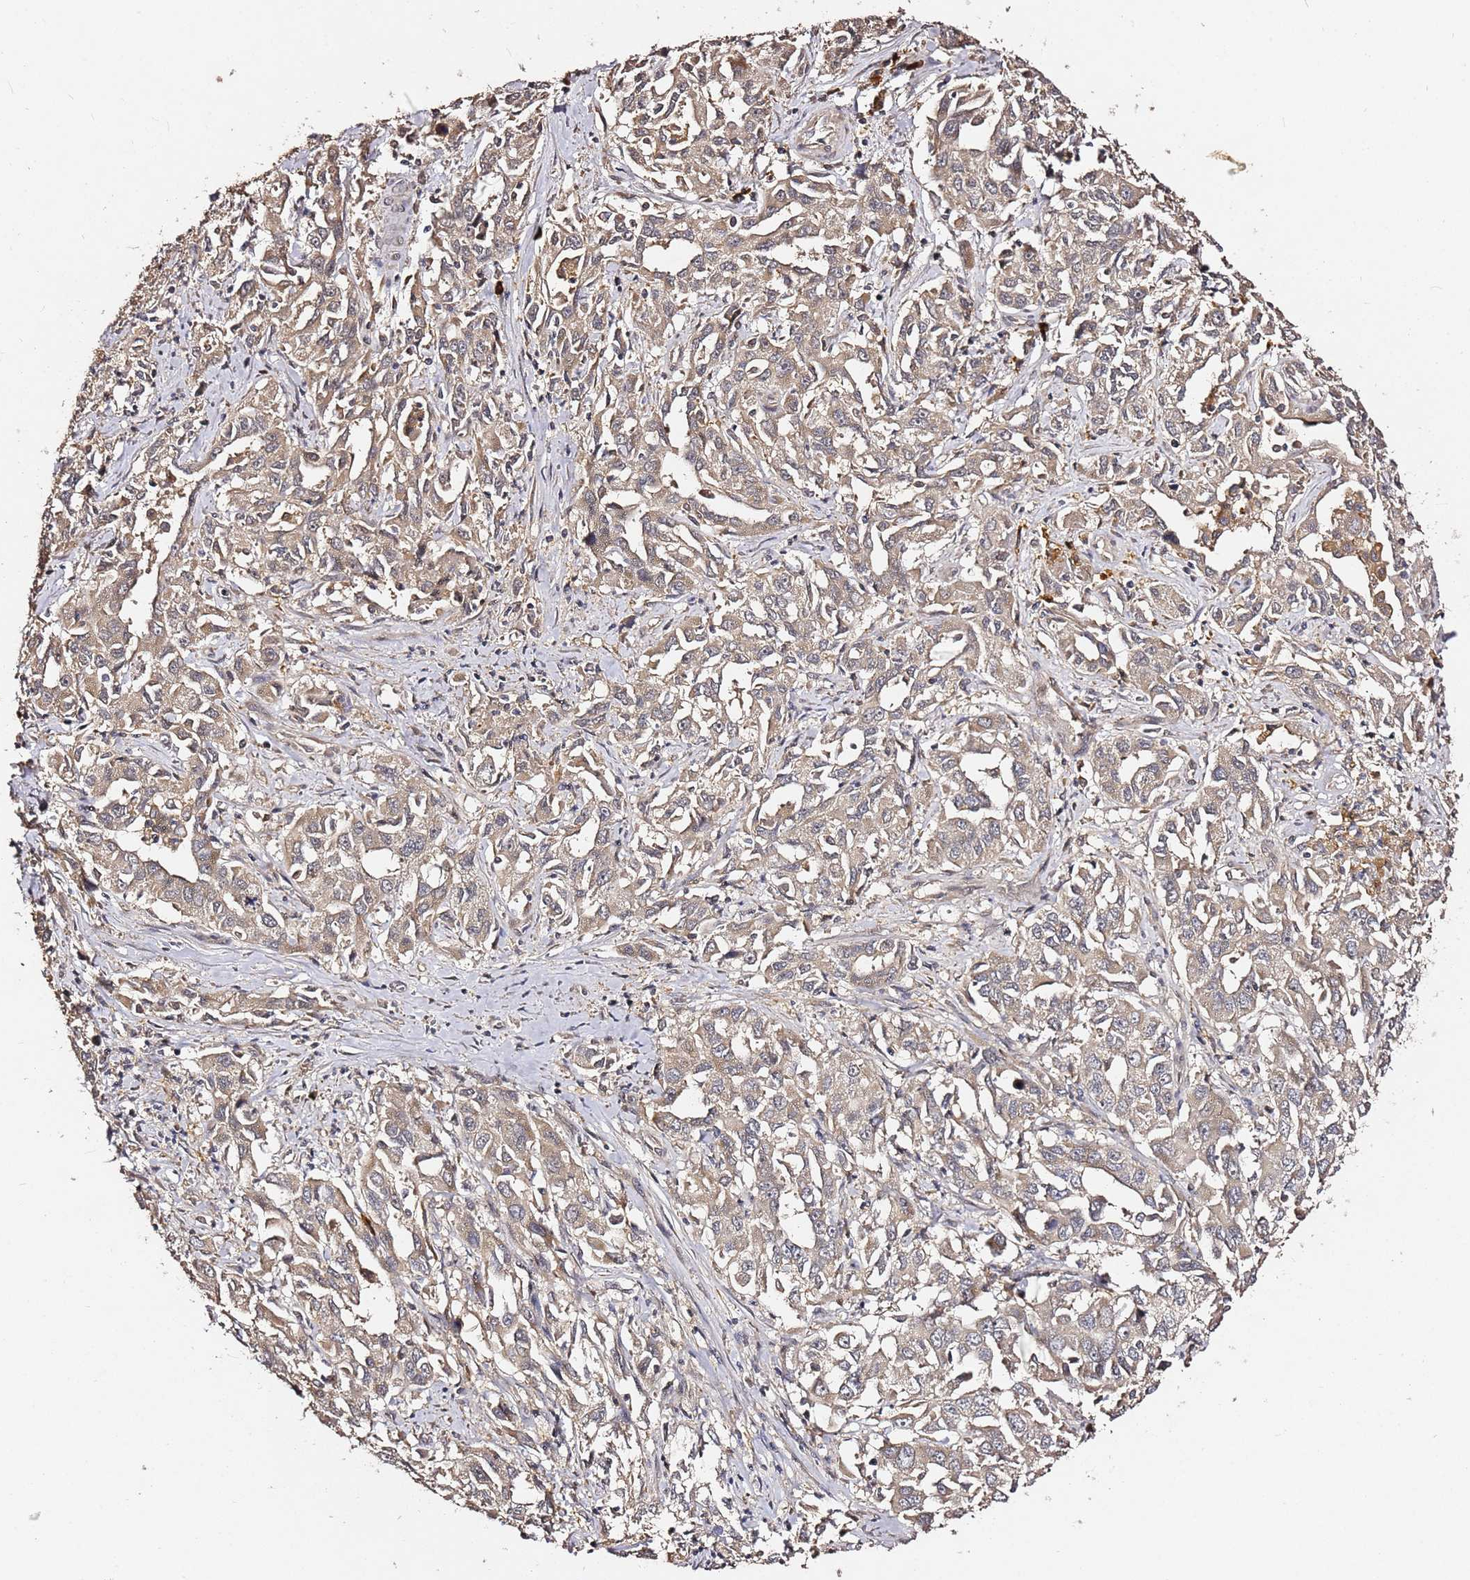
{"staining": {"intensity": "weak", "quantity": ">75%", "location": "cytoplasmic/membranous"}, "tissue": "liver cancer", "cell_type": "Tumor cells", "image_type": "cancer", "snomed": [{"axis": "morphology", "description": "Carcinoma, Hepatocellular, NOS"}, {"axis": "topography", "description": "Liver"}], "caption": "Liver cancer (hepatocellular carcinoma) stained for a protein (brown) exhibits weak cytoplasmic/membranous positive expression in approximately >75% of tumor cells.", "gene": "C6orf136", "patient": {"sex": "male", "age": 63}}